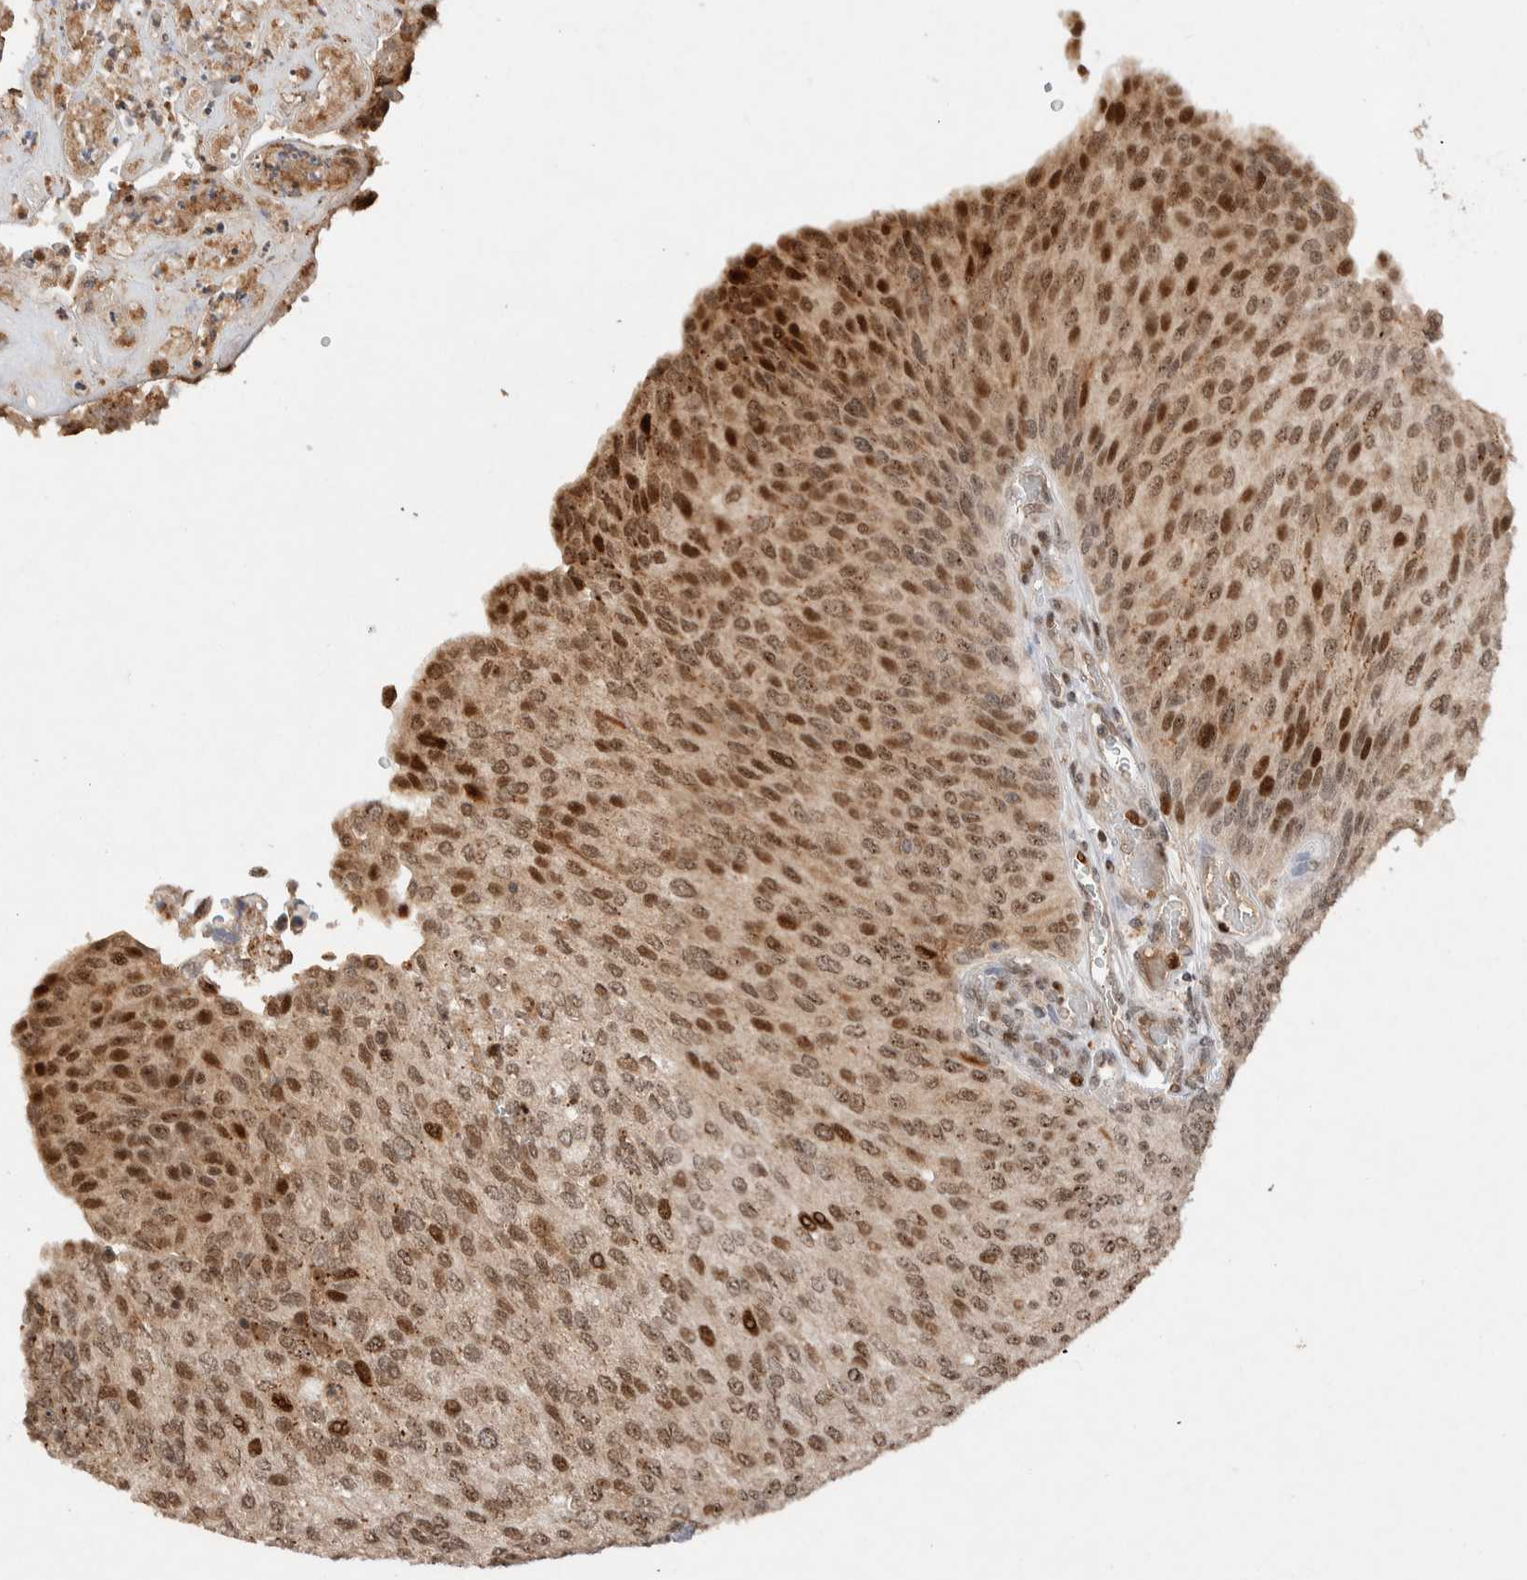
{"staining": {"intensity": "moderate", "quantity": ">75%", "location": "nuclear"}, "tissue": "urothelial cancer", "cell_type": "Tumor cells", "image_type": "cancer", "snomed": [{"axis": "morphology", "description": "Urothelial carcinoma, Low grade"}, {"axis": "topography", "description": "Urinary bladder"}], "caption": "Tumor cells show moderate nuclear expression in approximately >75% of cells in urothelial cancer. (brown staining indicates protein expression, while blue staining denotes nuclei).", "gene": "ZNF521", "patient": {"sex": "female", "age": 79}}